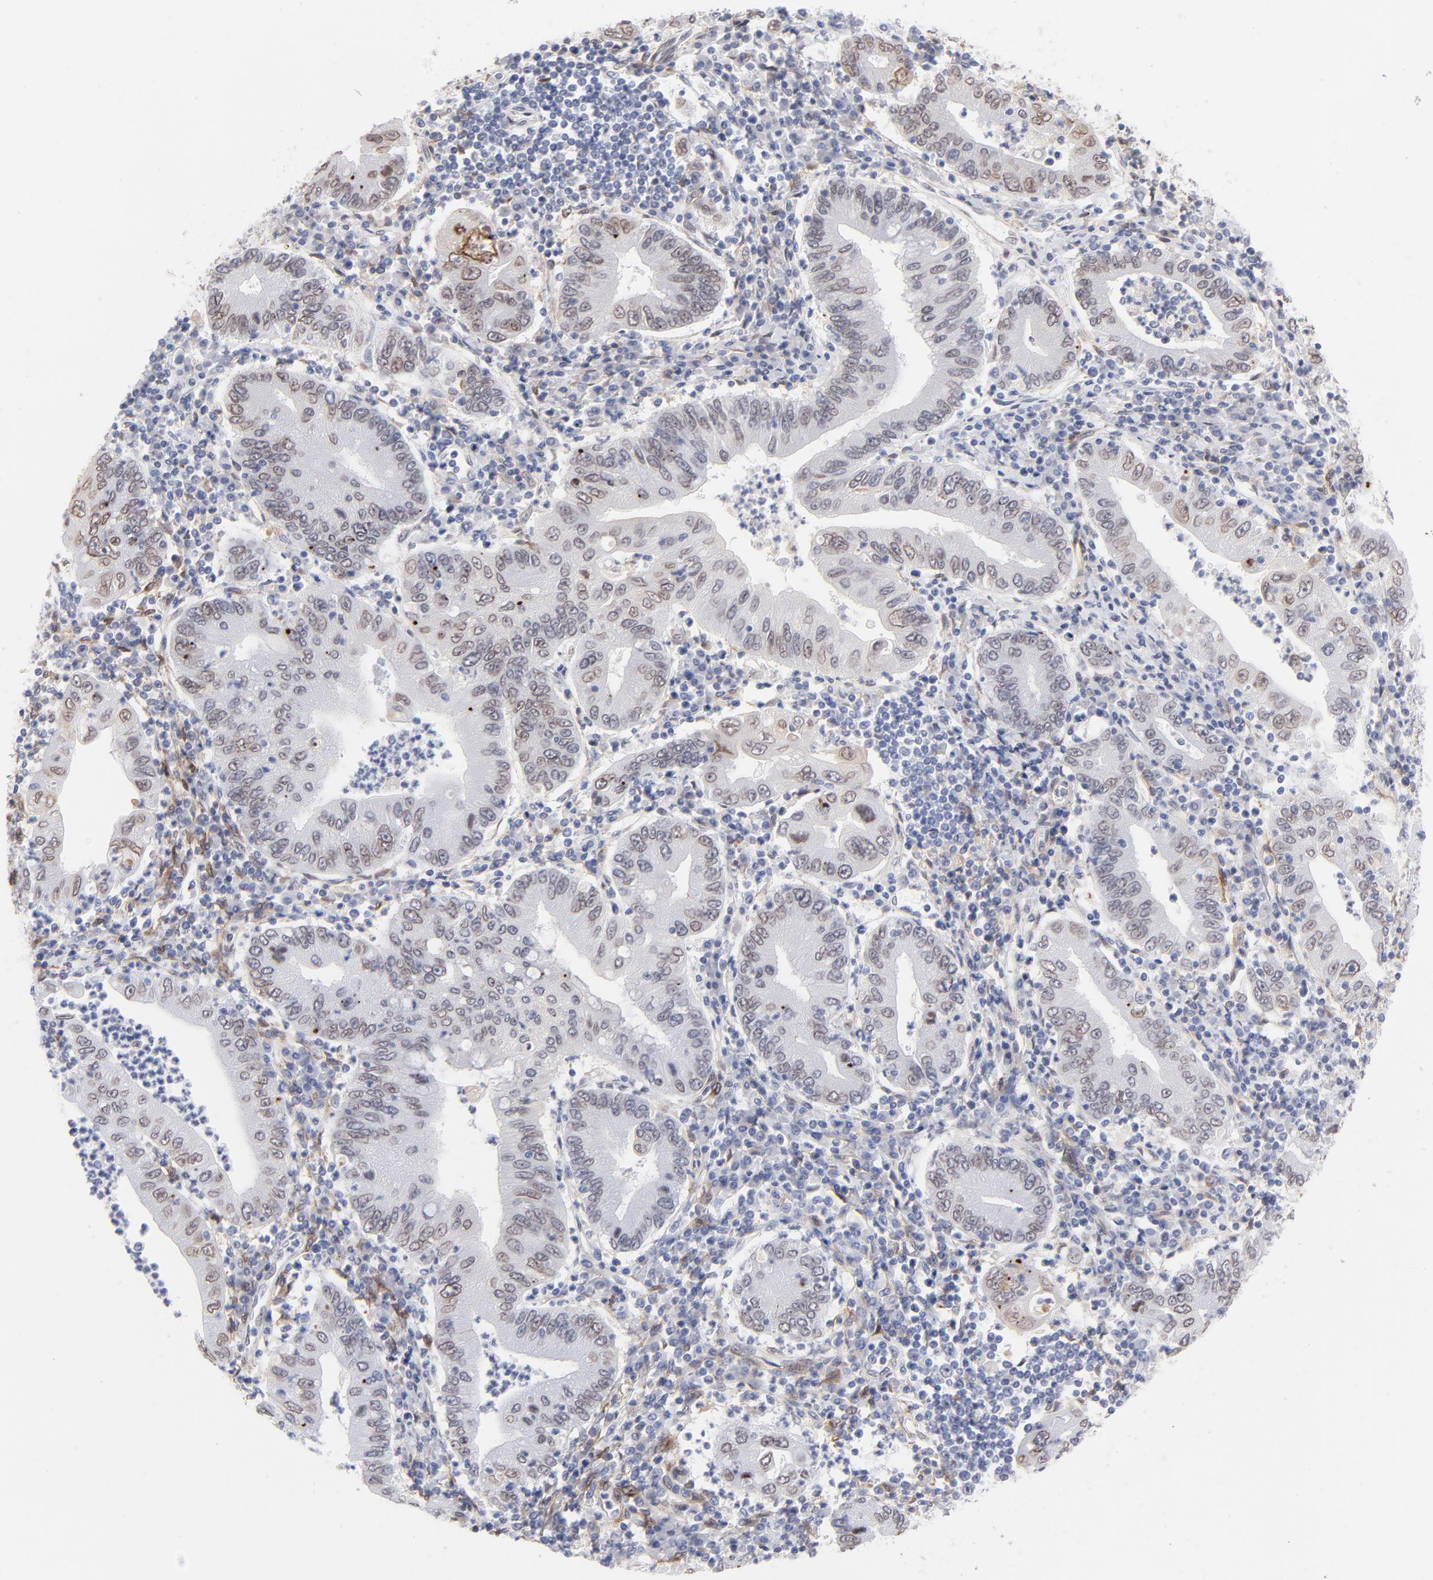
{"staining": {"intensity": "weak", "quantity": "25%-75%", "location": "cytoplasmic/membranous,nuclear"}, "tissue": "stomach cancer", "cell_type": "Tumor cells", "image_type": "cancer", "snomed": [{"axis": "morphology", "description": "Normal tissue, NOS"}, {"axis": "morphology", "description": "Adenocarcinoma, NOS"}, {"axis": "topography", "description": "Esophagus"}, {"axis": "topography", "description": "Stomach, upper"}, {"axis": "topography", "description": "Peripheral nerve tissue"}], "caption": "DAB immunohistochemical staining of human stomach cancer (adenocarcinoma) demonstrates weak cytoplasmic/membranous and nuclear protein expression in approximately 25%-75% of tumor cells.", "gene": "PDGFRB", "patient": {"sex": "male", "age": 62}}